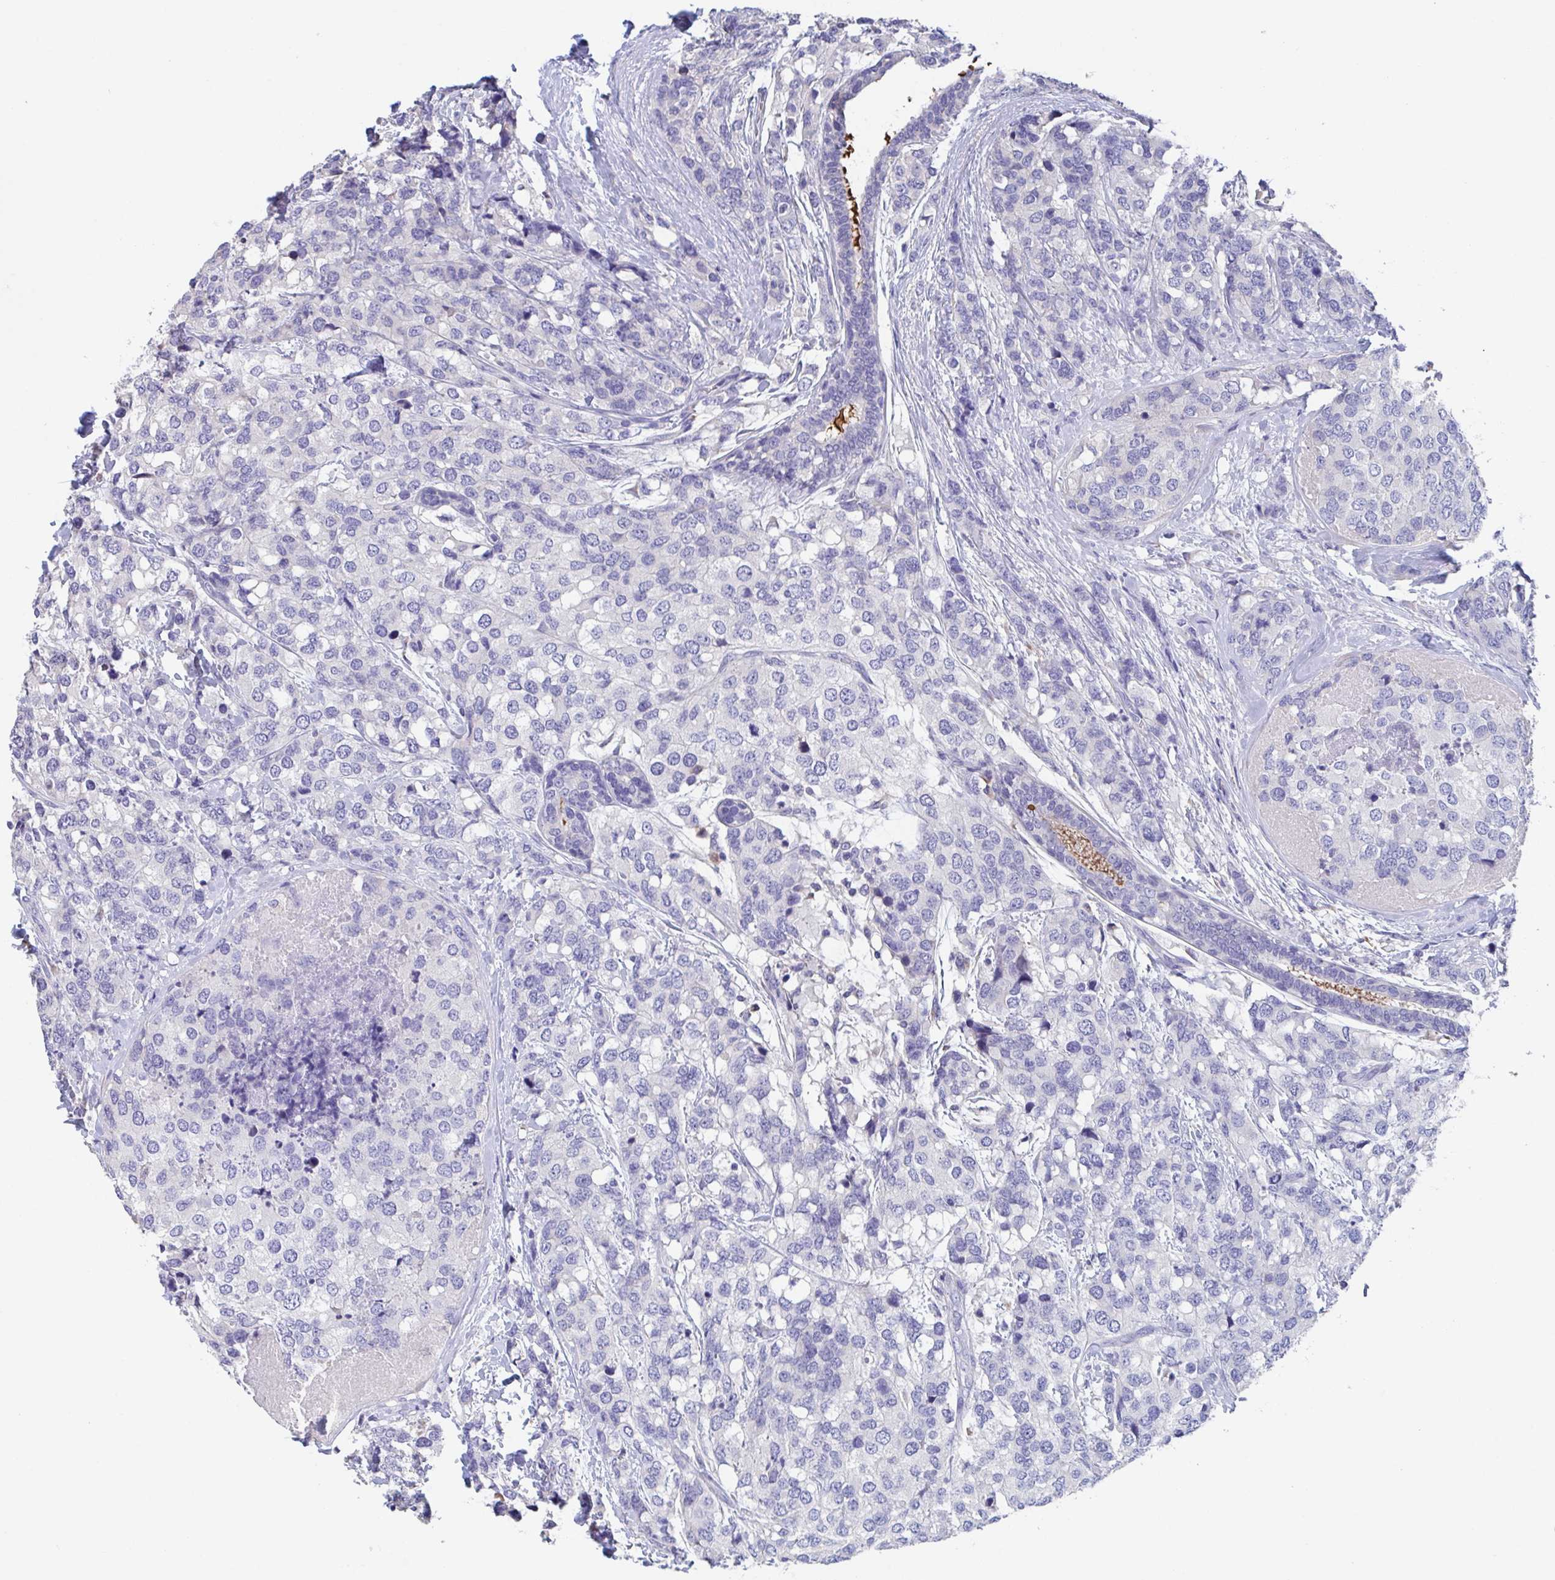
{"staining": {"intensity": "negative", "quantity": "none", "location": "none"}, "tissue": "breast cancer", "cell_type": "Tumor cells", "image_type": "cancer", "snomed": [{"axis": "morphology", "description": "Lobular carcinoma"}, {"axis": "topography", "description": "Breast"}], "caption": "This is an immunohistochemistry (IHC) image of lobular carcinoma (breast). There is no expression in tumor cells.", "gene": "LRRC58", "patient": {"sex": "female", "age": 59}}